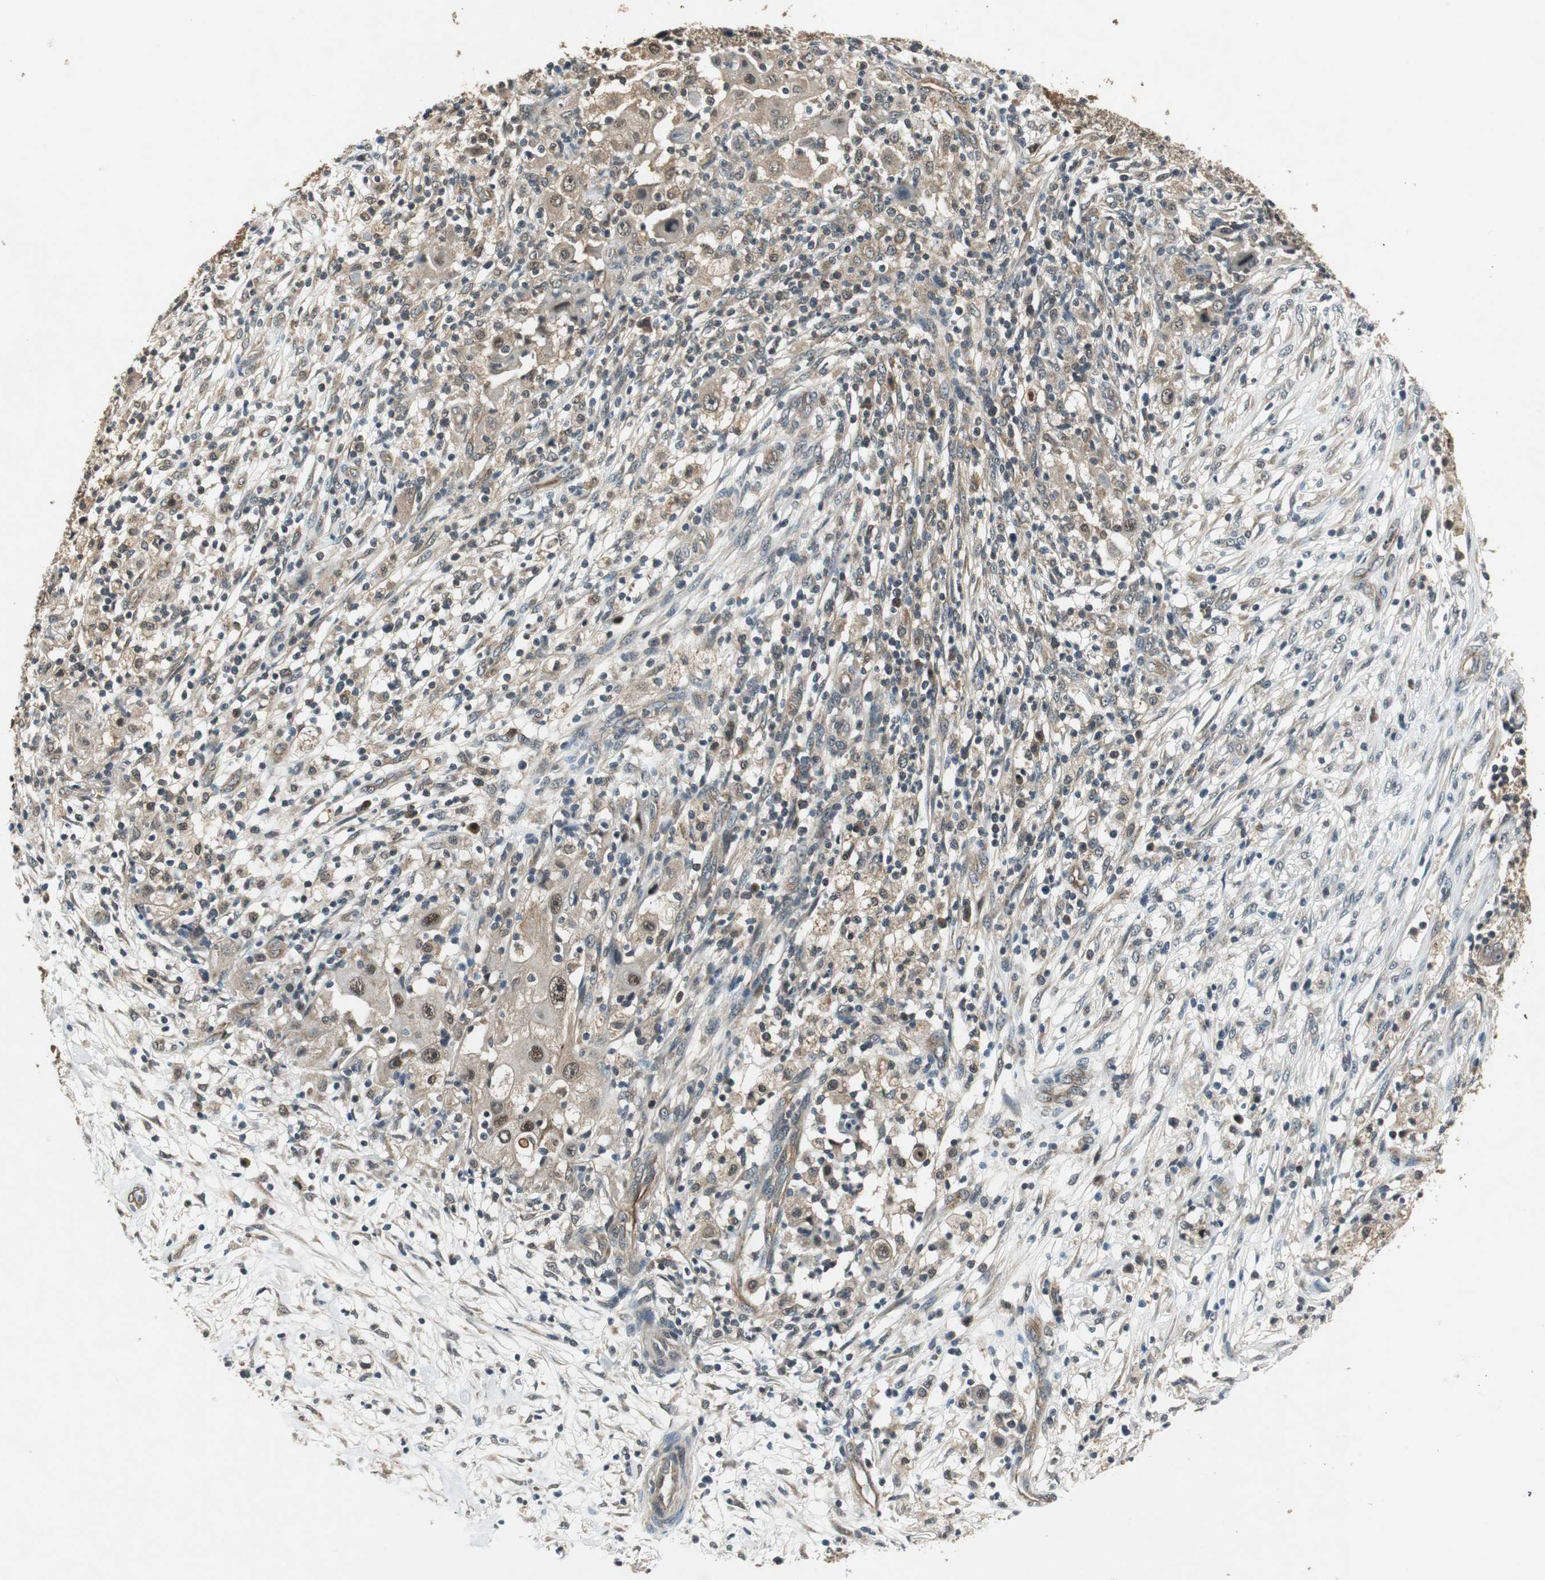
{"staining": {"intensity": "moderate", "quantity": ">75%", "location": "cytoplasmic/membranous,nuclear"}, "tissue": "ovarian cancer", "cell_type": "Tumor cells", "image_type": "cancer", "snomed": [{"axis": "morphology", "description": "Carcinoma, endometroid"}, {"axis": "topography", "description": "Ovary"}], "caption": "Protein staining of ovarian cancer tissue shows moderate cytoplasmic/membranous and nuclear positivity in about >75% of tumor cells.", "gene": "PSMB4", "patient": {"sex": "female", "age": 42}}